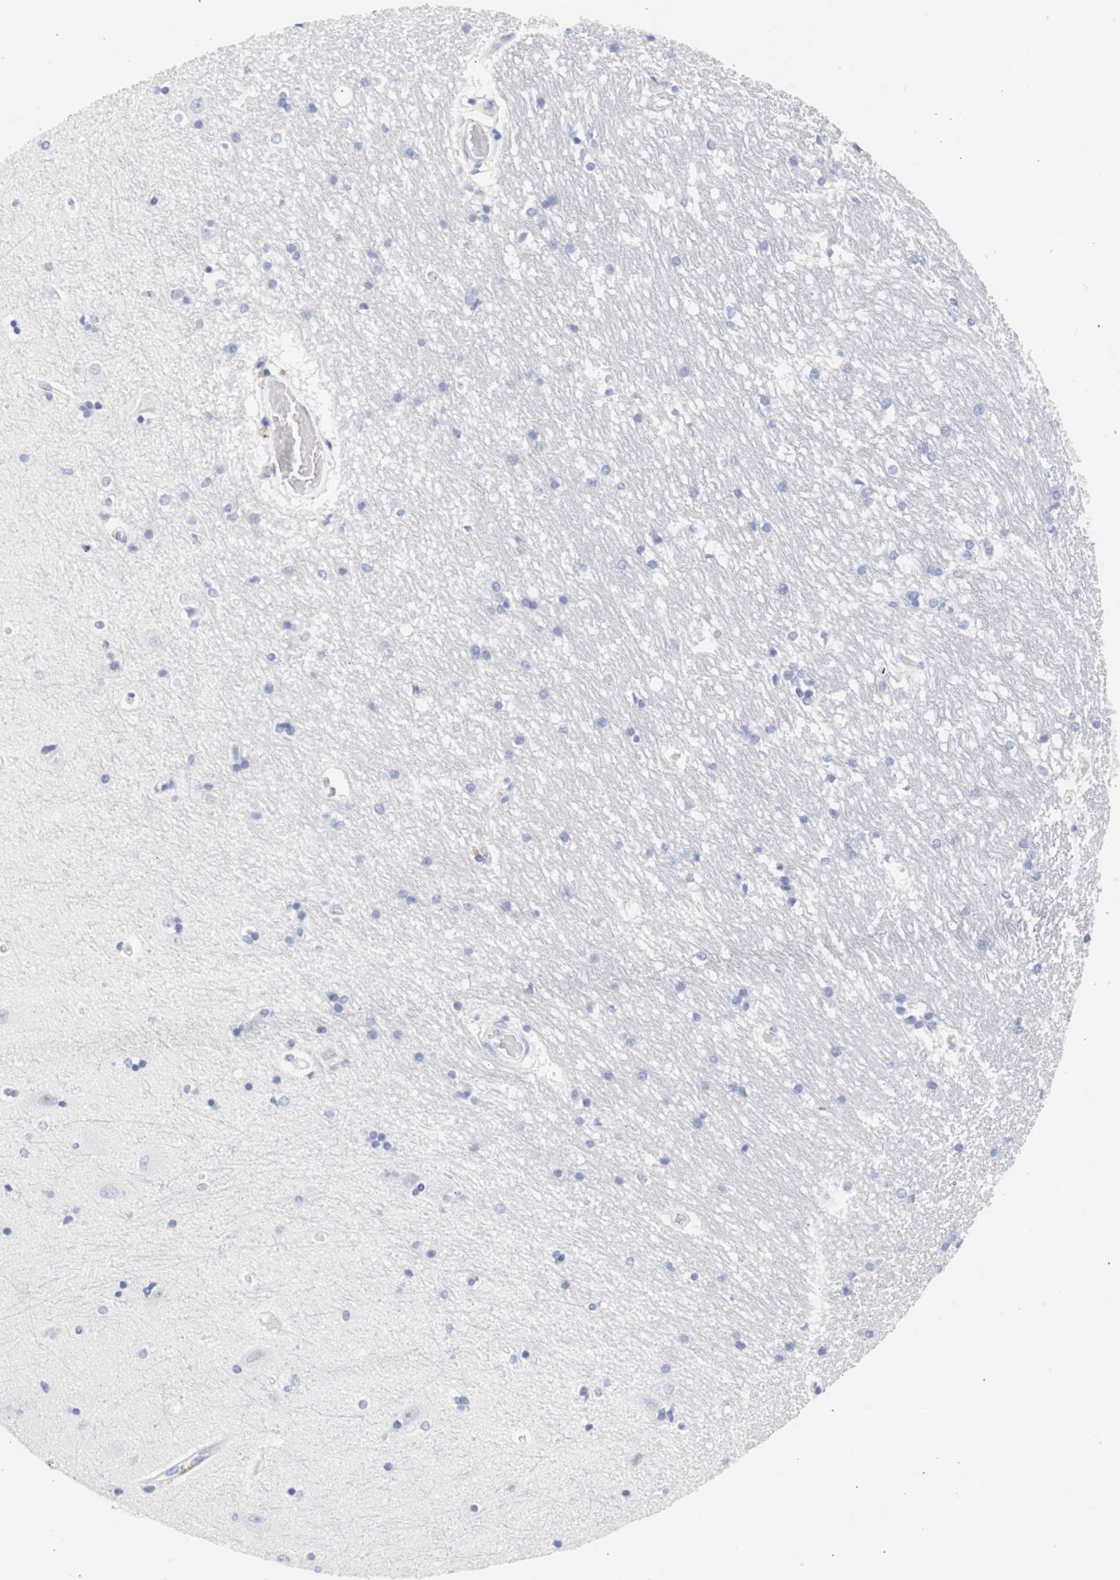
{"staining": {"intensity": "negative", "quantity": "none", "location": "none"}, "tissue": "hippocampus", "cell_type": "Glial cells", "image_type": "normal", "snomed": [{"axis": "morphology", "description": "Normal tissue, NOS"}, {"axis": "topography", "description": "Hippocampus"}], "caption": "DAB immunohistochemical staining of unremarkable hippocampus demonstrates no significant positivity in glial cells. Brightfield microscopy of immunohistochemistry stained with DAB (brown) and hematoxylin (blue), captured at high magnification.", "gene": "SPATA3", "patient": {"sex": "male", "age": 45}}